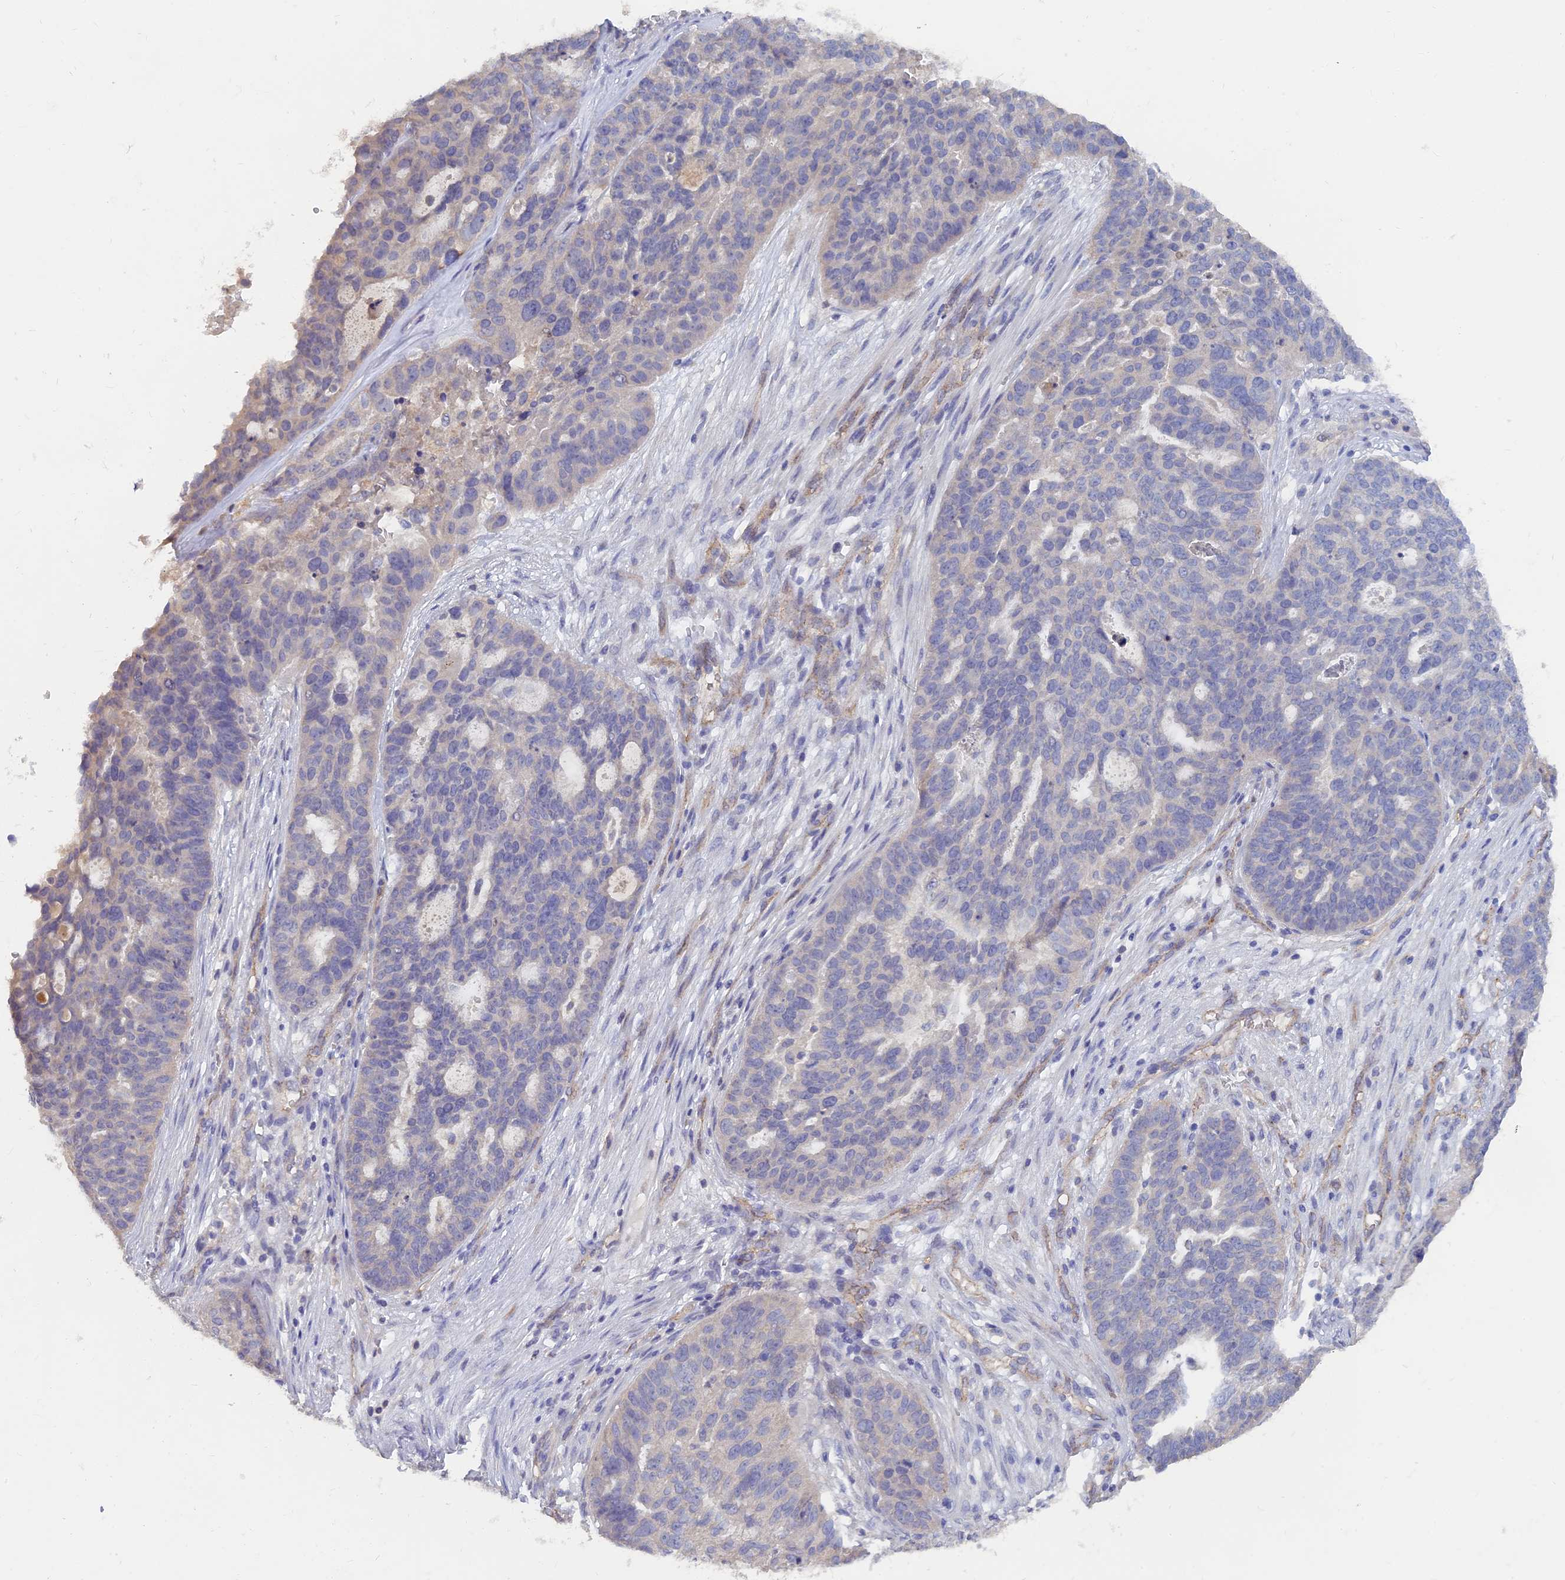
{"staining": {"intensity": "negative", "quantity": "none", "location": "none"}, "tissue": "ovarian cancer", "cell_type": "Tumor cells", "image_type": "cancer", "snomed": [{"axis": "morphology", "description": "Cystadenocarcinoma, serous, NOS"}, {"axis": "topography", "description": "Ovary"}], "caption": "A photomicrograph of human serous cystadenocarcinoma (ovarian) is negative for staining in tumor cells.", "gene": "ARRDC1", "patient": {"sex": "female", "age": 59}}